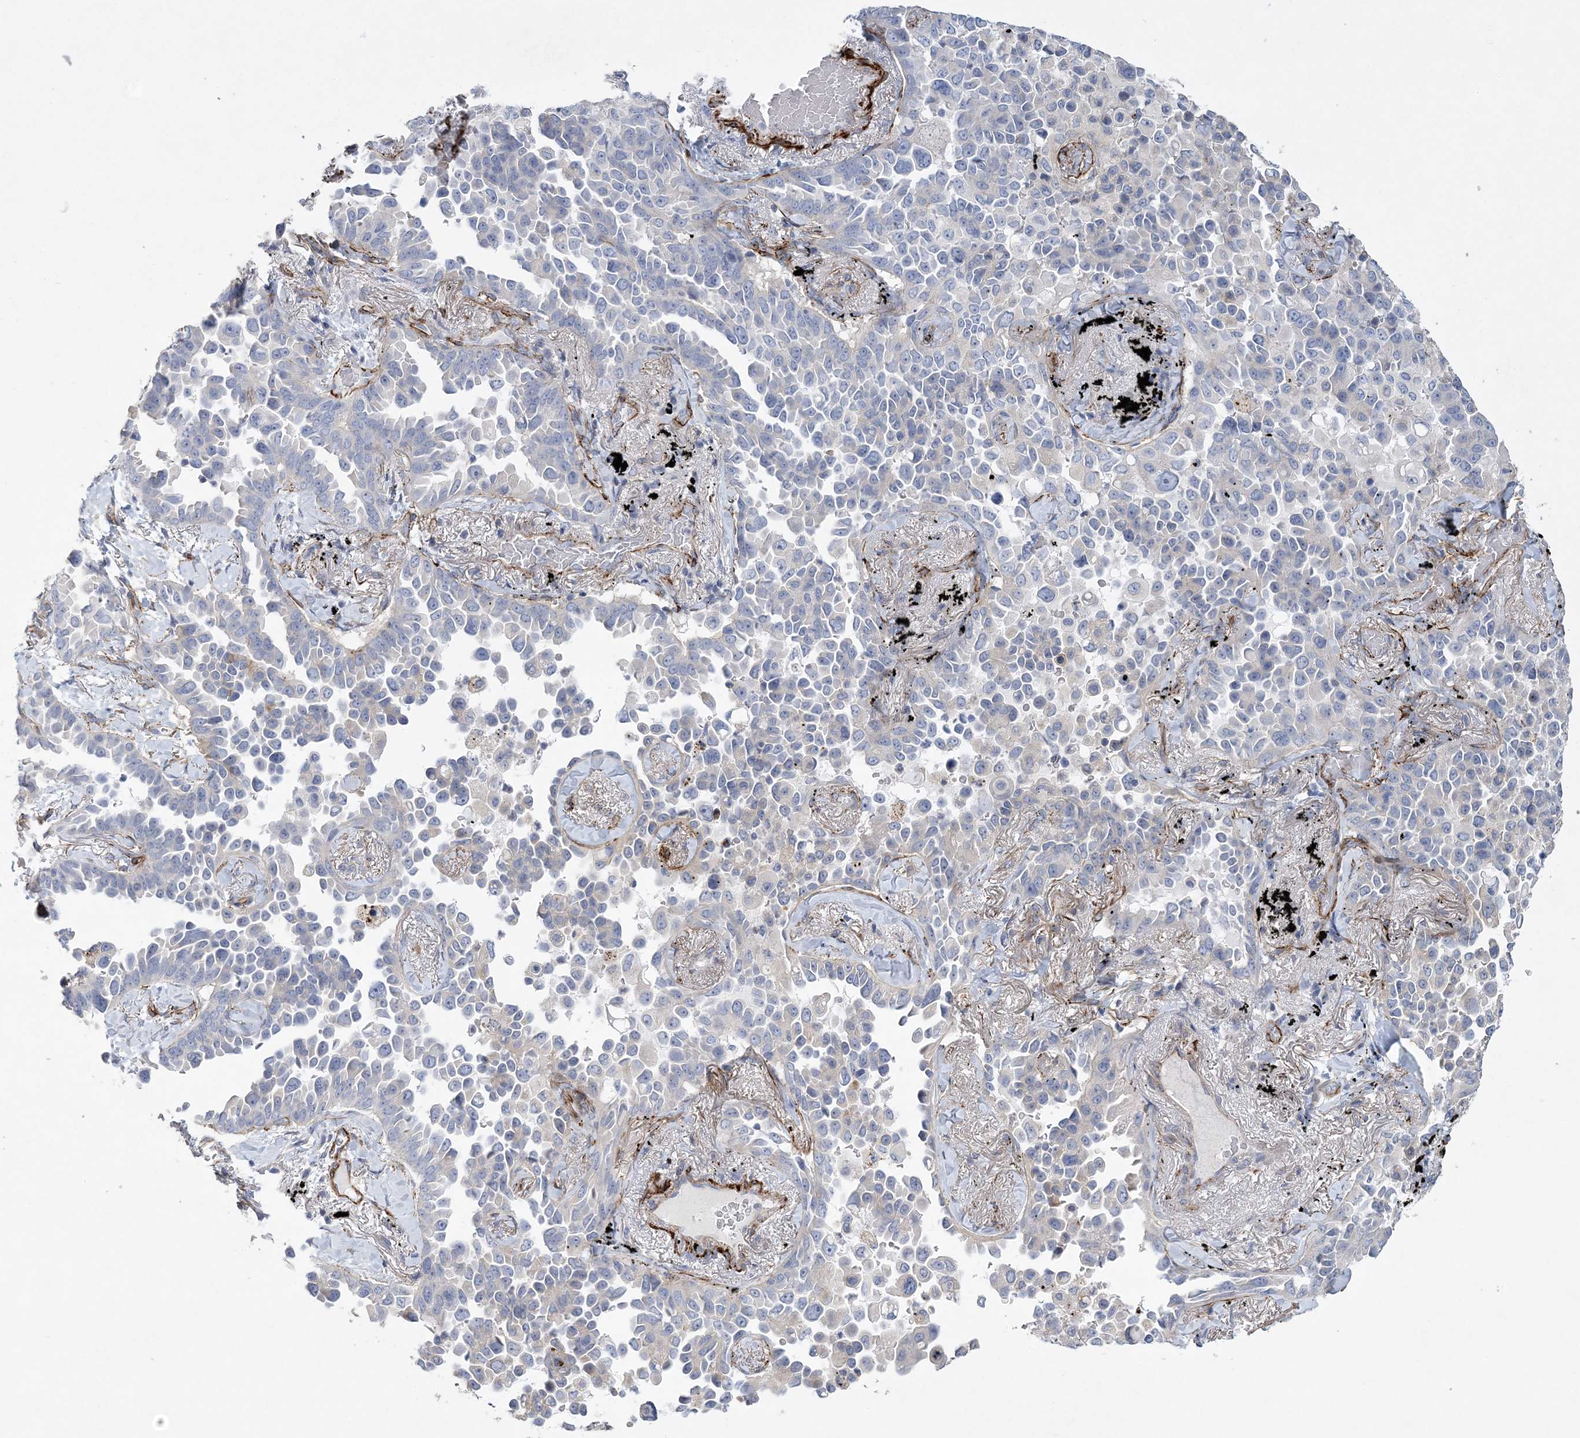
{"staining": {"intensity": "negative", "quantity": "none", "location": "none"}, "tissue": "lung cancer", "cell_type": "Tumor cells", "image_type": "cancer", "snomed": [{"axis": "morphology", "description": "Adenocarcinoma, NOS"}, {"axis": "topography", "description": "Lung"}], "caption": "Immunohistochemistry of adenocarcinoma (lung) demonstrates no expression in tumor cells.", "gene": "ARSJ", "patient": {"sex": "female", "age": 67}}